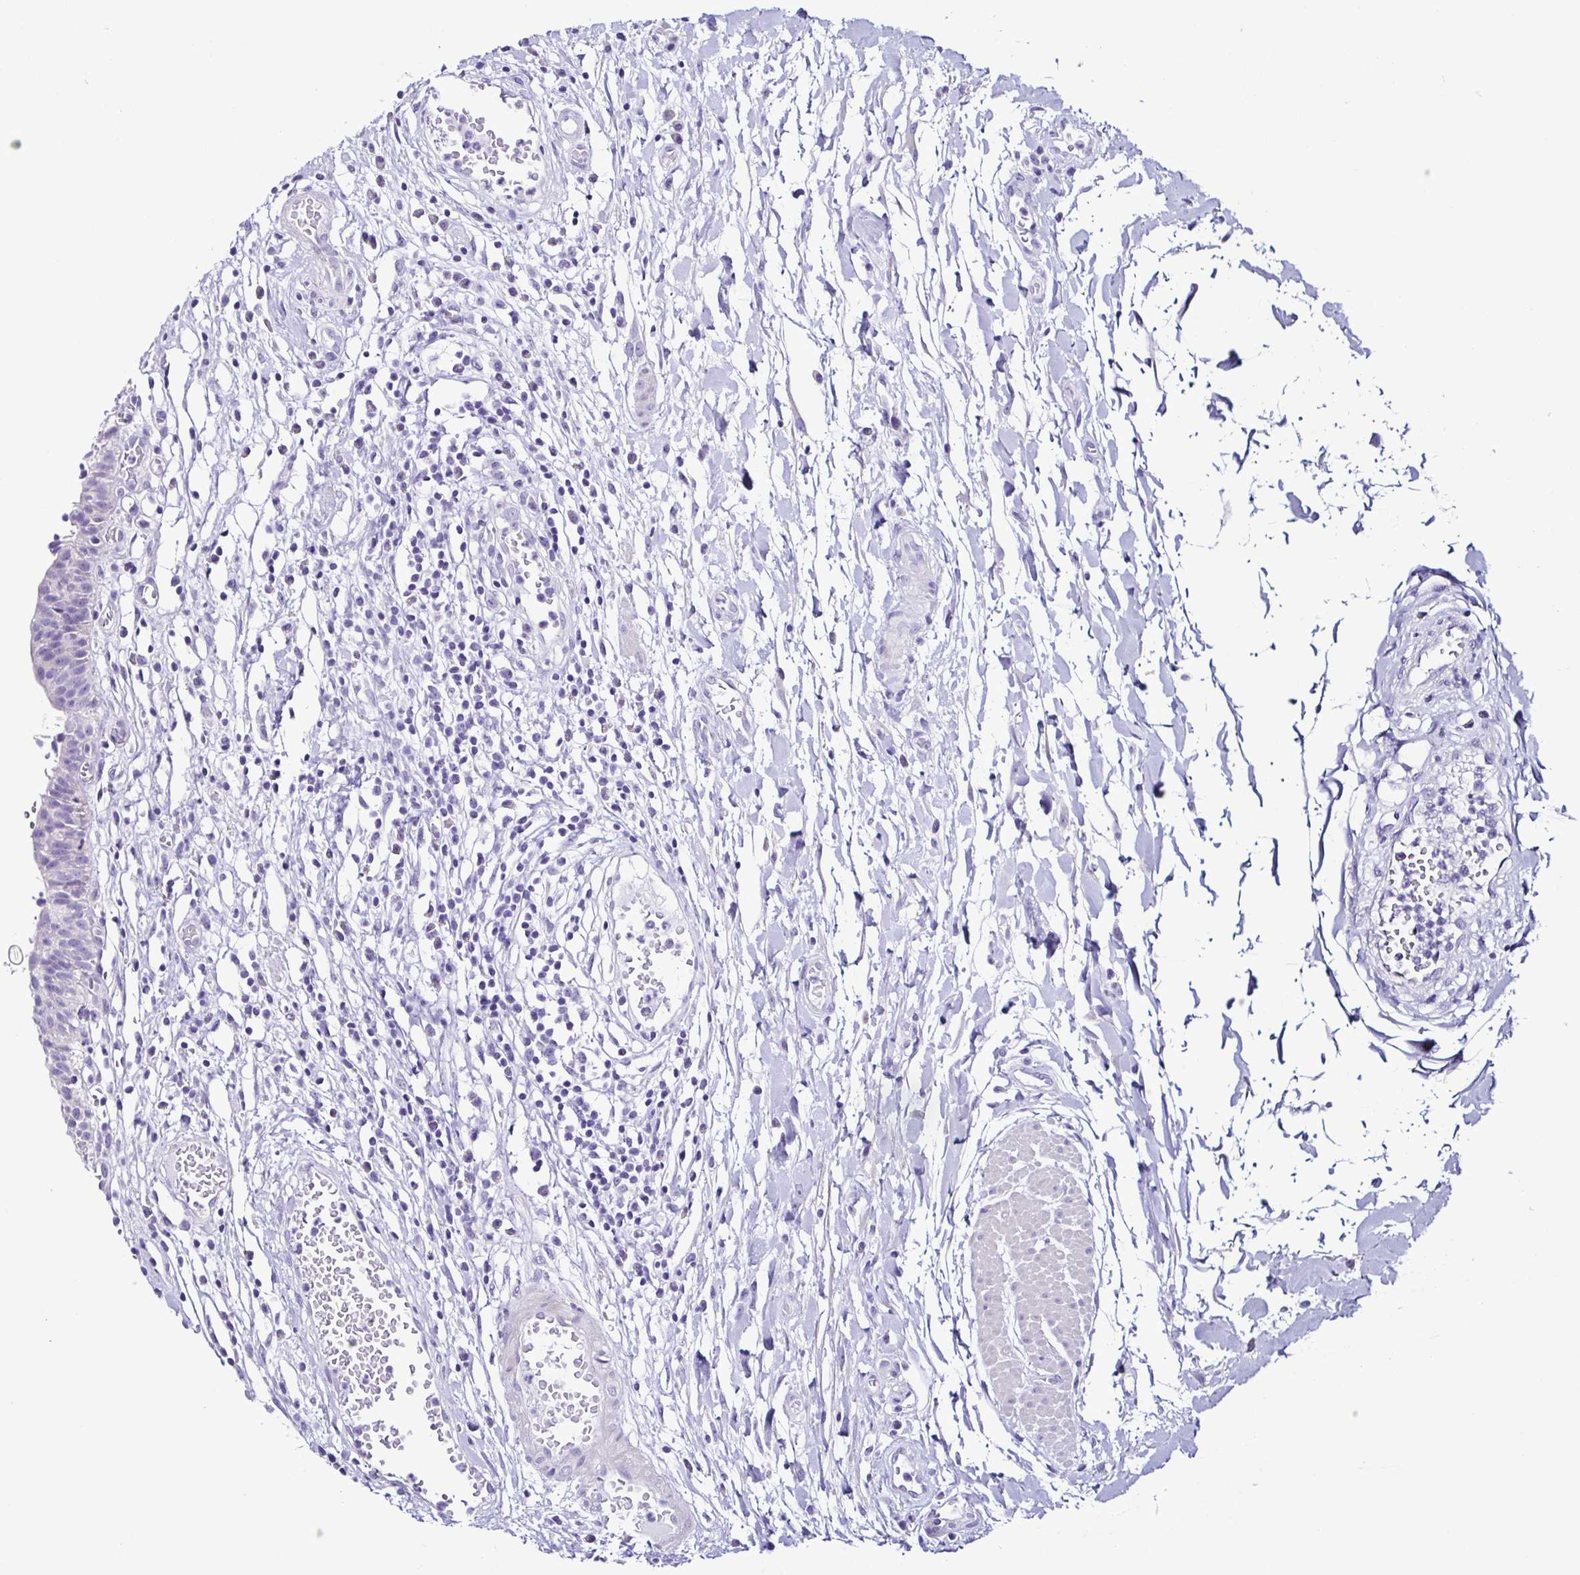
{"staining": {"intensity": "negative", "quantity": "none", "location": "none"}, "tissue": "urinary bladder", "cell_type": "Urothelial cells", "image_type": "normal", "snomed": [{"axis": "morphology", "description": "Normal tissue, NOS"}, {"axis": "topography", "description": "Urinary bladder"}], "caption": "An IHC micrograph of benign urinary bladder is shown. There is no staining in urothelial cells of urinary bladder.", "gene": "SRL", "patient": {"sex": "male", "age": 64}}